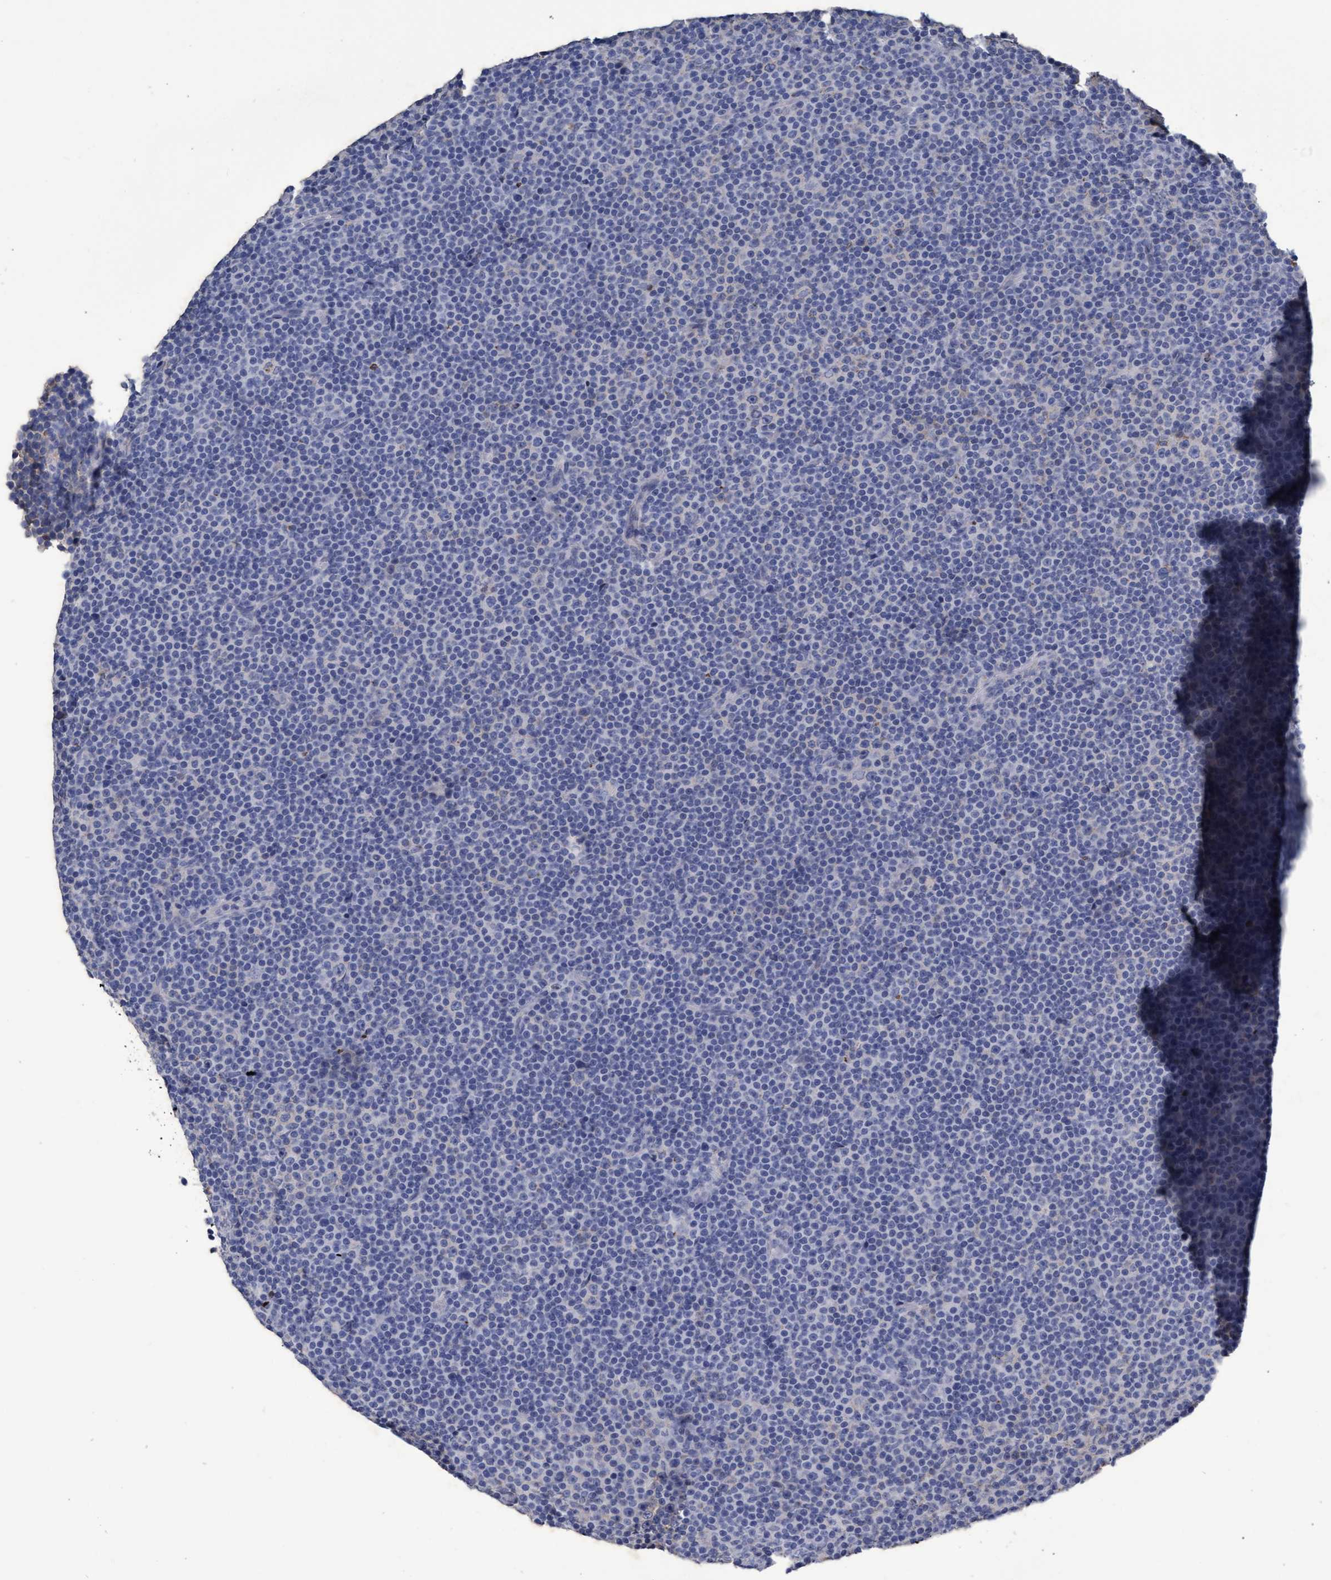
{"staining": {"intensity": "negative", "quantity": "none", "location": "none"}, "tissue": "lymphoma", "cell_type": "Tumor cells", "image_type": "cancer", "snomed": [{"axis": "morphology", "description": "Malignant lymphoma, non-Hodgkin's type, Low grade"}, {"axis": "topography", "description": "Lymph node"}], "caption": "Micrograph shows no protein staining in tumor cells of malignant lymphoma, non-Hodgkin's type (low-grade) tissue.", "gene": "GPR39", "patient": {"sex": "female", "age": 67}}